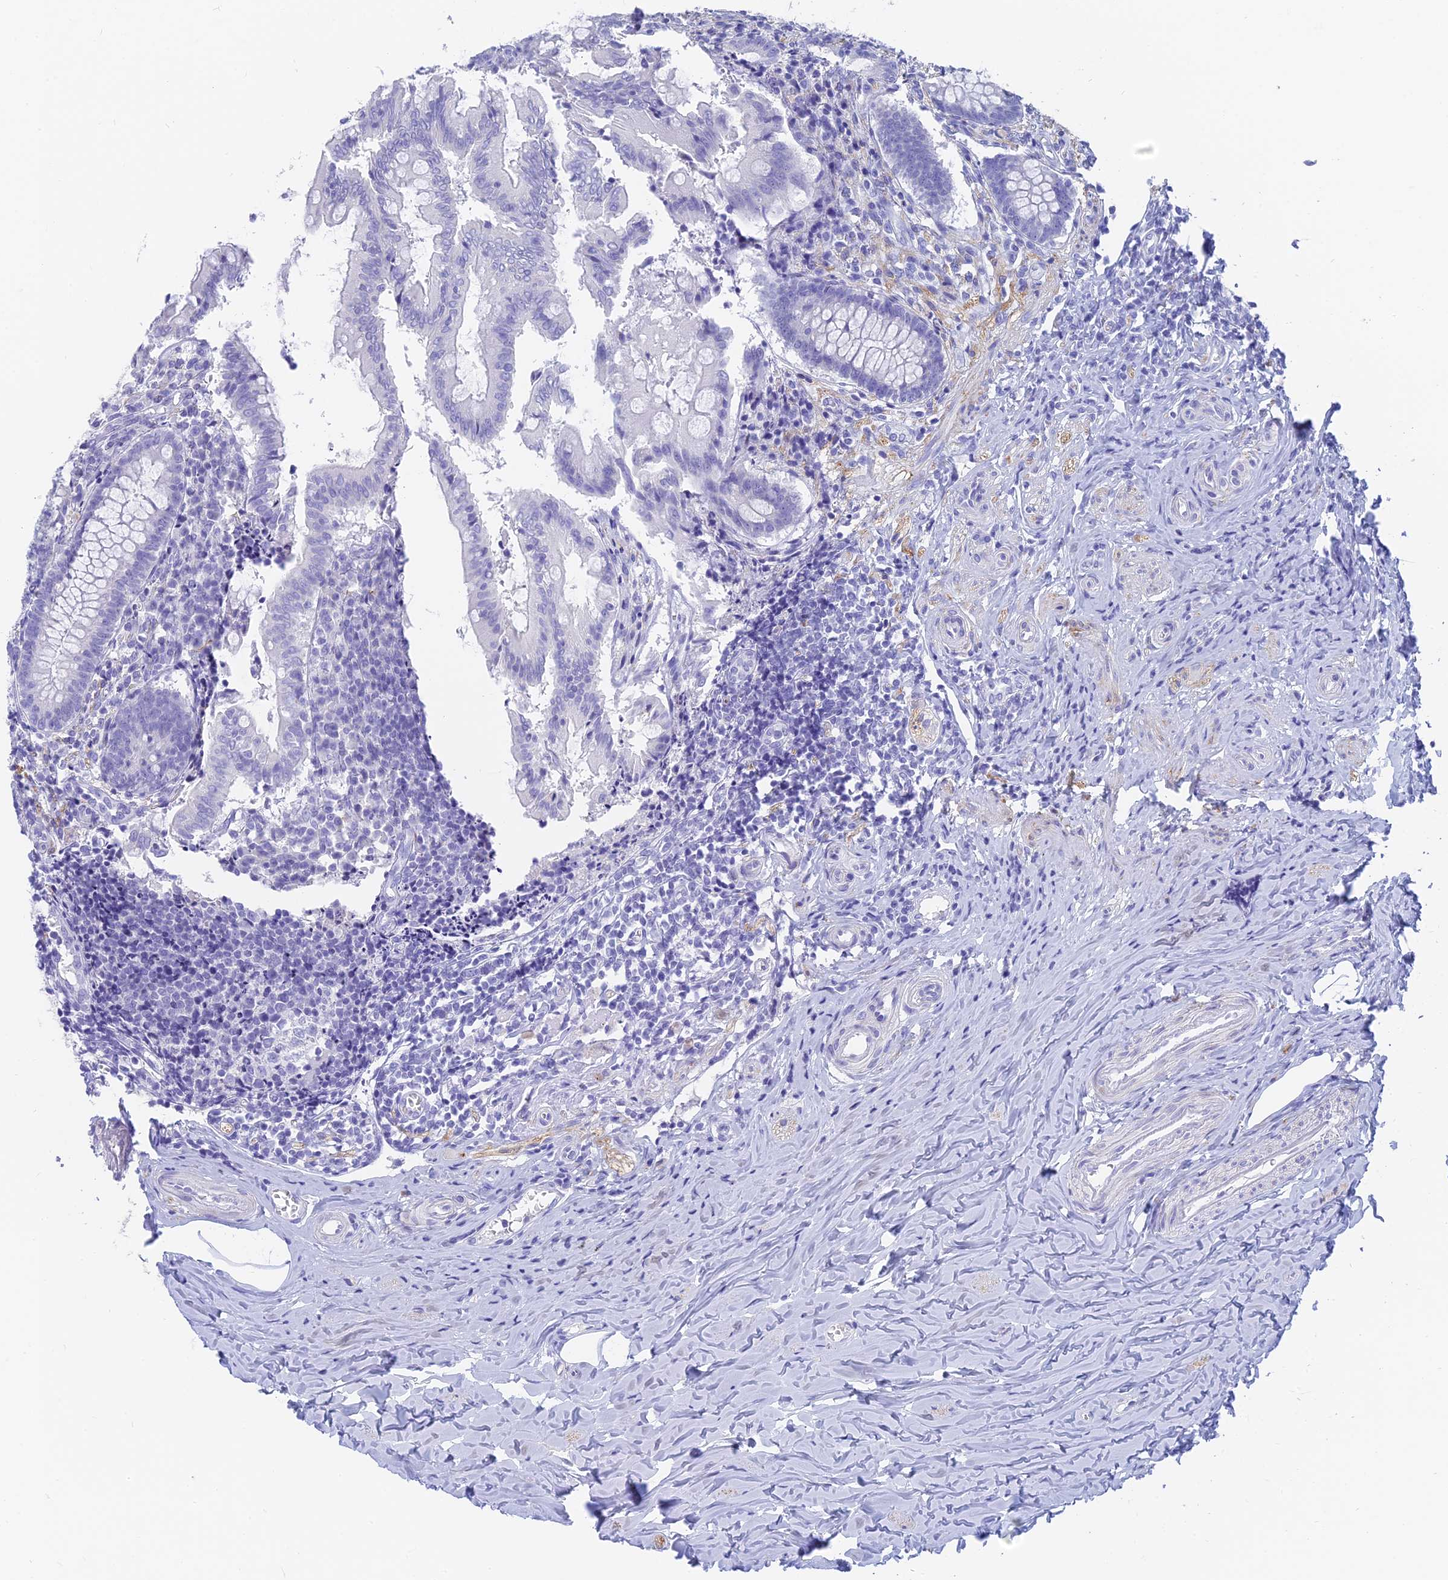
{"staining": {"intensity": "negative", "quantity": "none", "location": "none"}, "tissue": "appendix", "cell_type": "Glandular cells", "image_type": "normal", "snomed": [{"axis": "morphology", "description": "Normal tissue, NOS"}, {"axis": "topography", "description": "Appendix"}], "caption": "DAB immunohistochemical staining of unremarkable appendix exhibits no significant positivity in glandular cells.", "gene": "SLC36A2", "patient": {"sex": "female", "age": 33}}